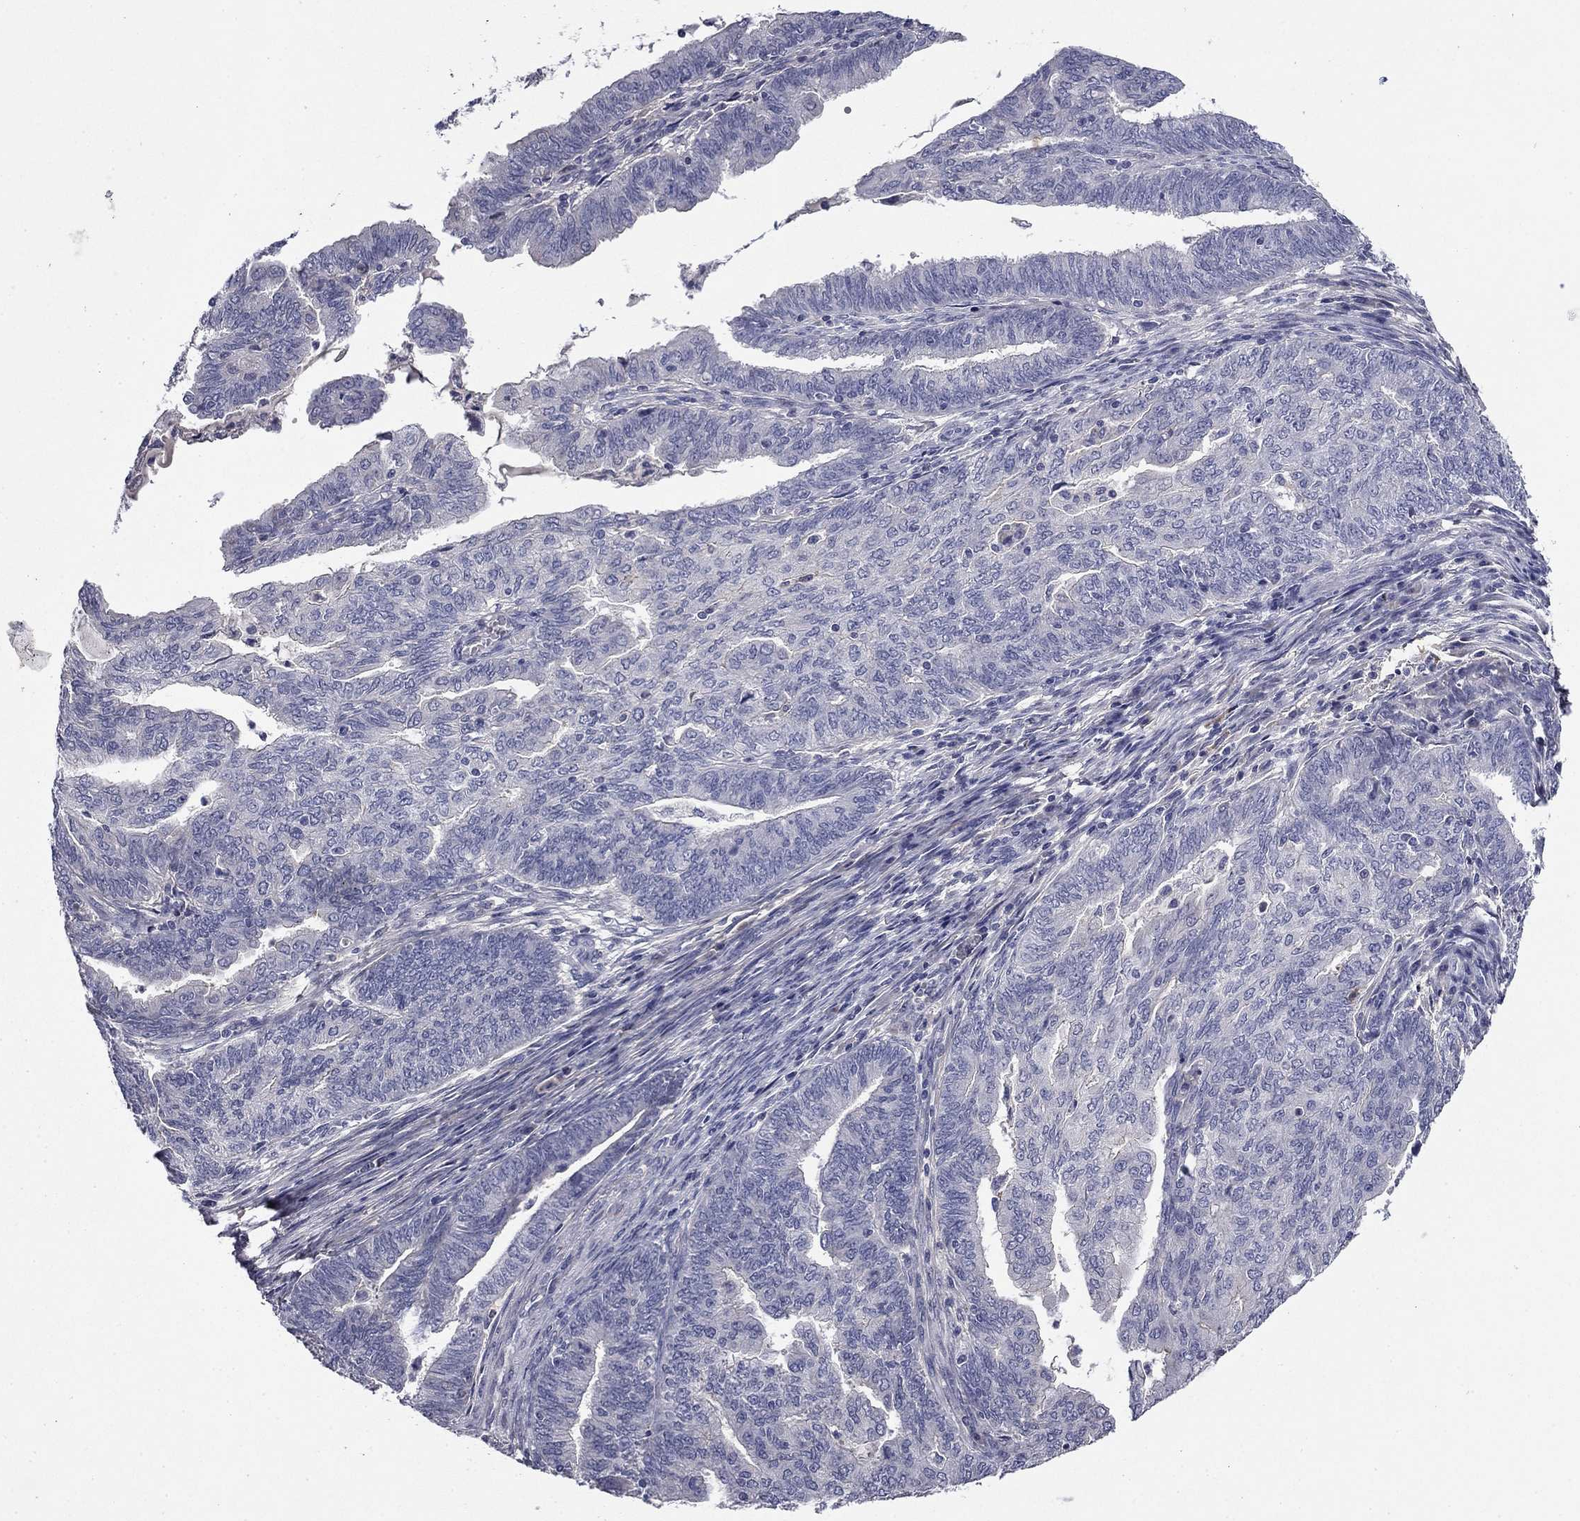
{"staining": {"intensity": "negative", "quantity": "none", "location": "none"}, "tissue": "endometrial cancer", "cell_type": "Tumor cells", "image_type": "cancer", "snomed": [{"axis": "morphology", "description": "Adenocarcinoma, NOS"}, {"axis": "topography", "description": "Endometrium"}], "caption": "An immunohistochemistry histopathology image of adenocarcinoma (endometrial) is shown. There is no staining in tumor cells of adenocarcinoma (endometrial).", "gene": "COL2A1", "patient": {"sex": "female", "age": 82}}